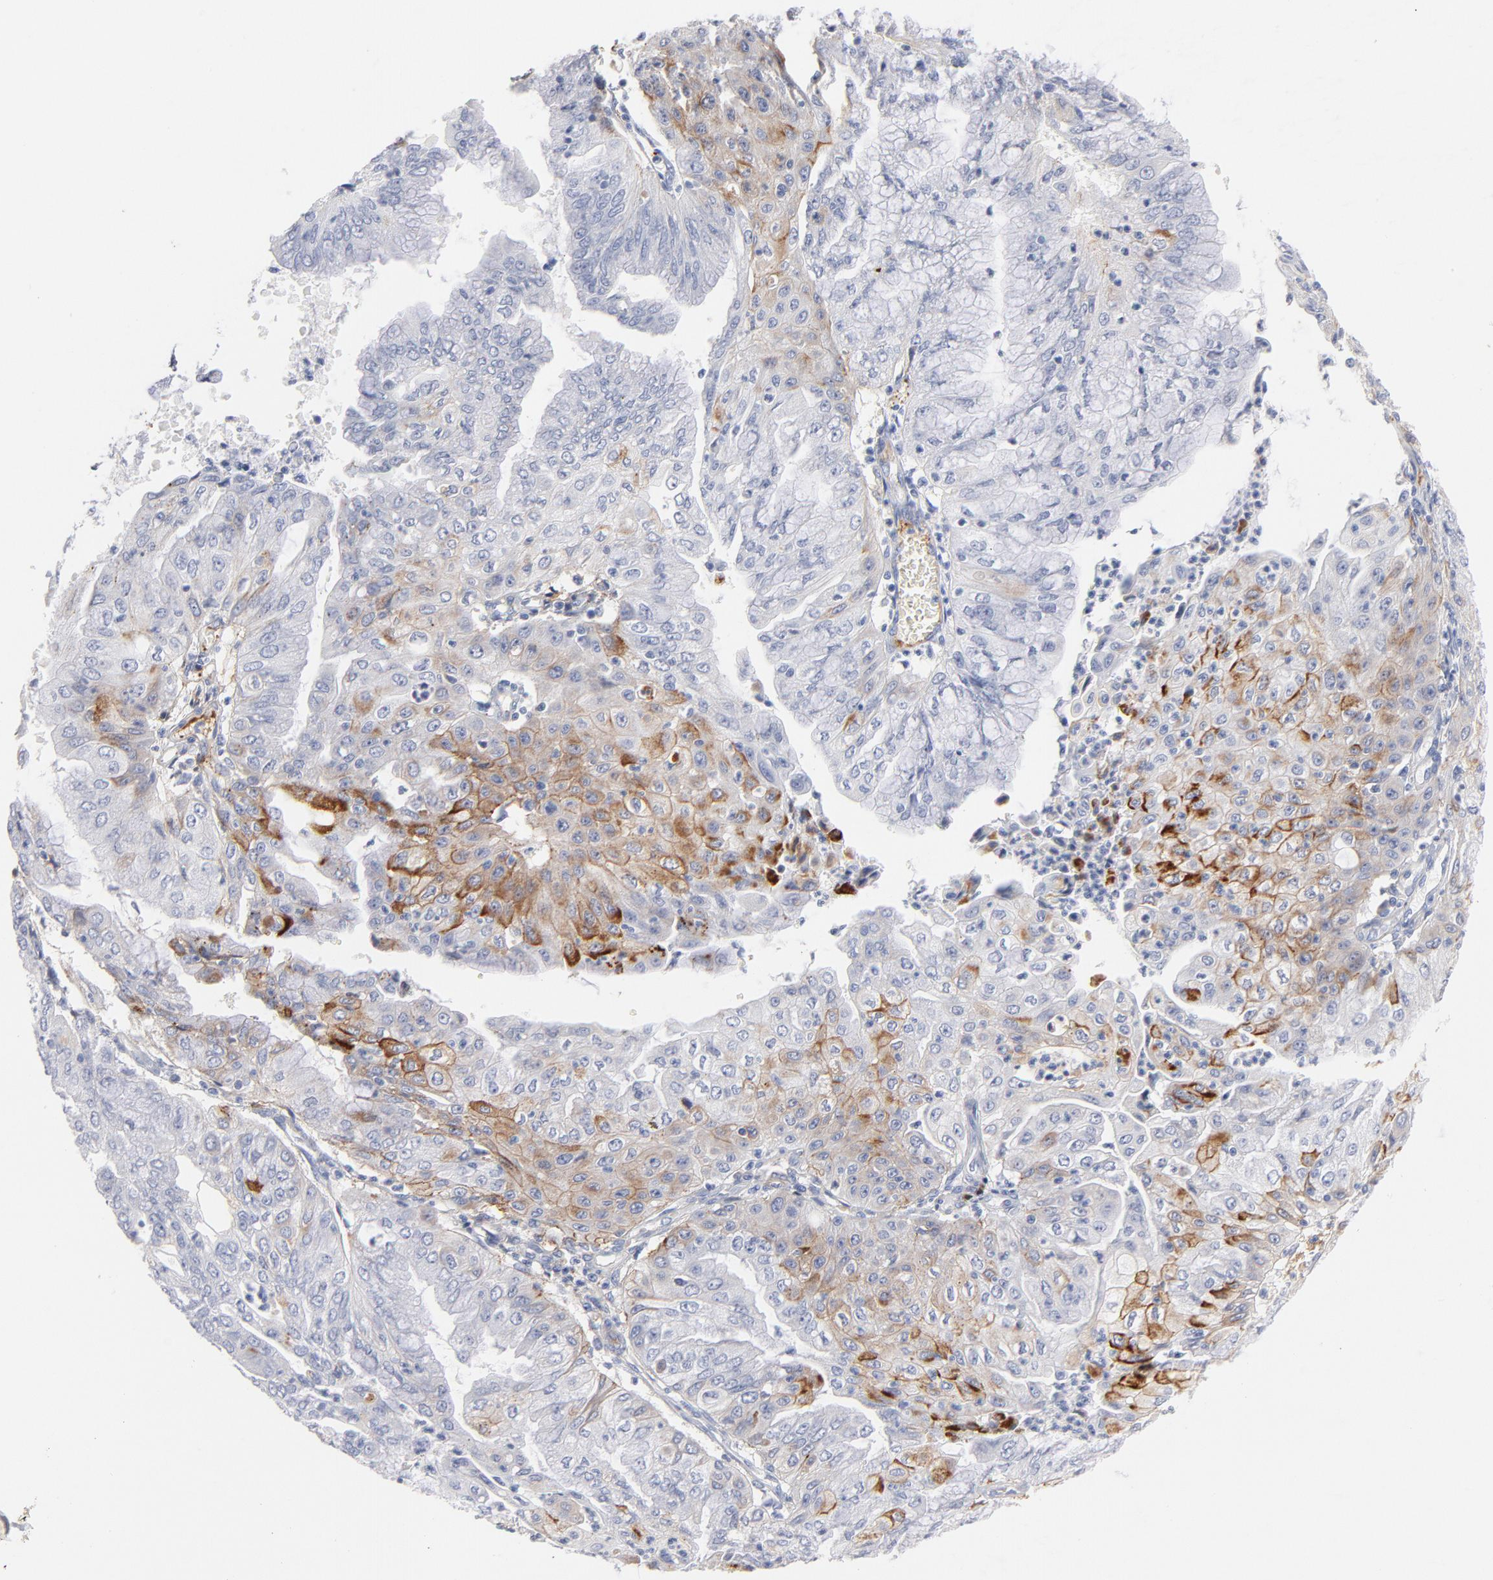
{"staining": {"intensity": "weak", "quantity": "<25%", "location": "cytoplasmic/membranous"}, "tissue": "endometrial cancer", "cell_type": "Tumor cells", "image_type": "cancer", "snomed": [{"axis": "morphology", "description": "Adenocarcinoma, NOS"}, {"axis": "topography", "description": "Endometrium"}], "caption": "There is no significant staining in tumor cells of adenocarcinoma (endometrial). Nuclei are stained in blue.", "gene": "PLAT", "patient": {"sex": "female", "age": 79}}